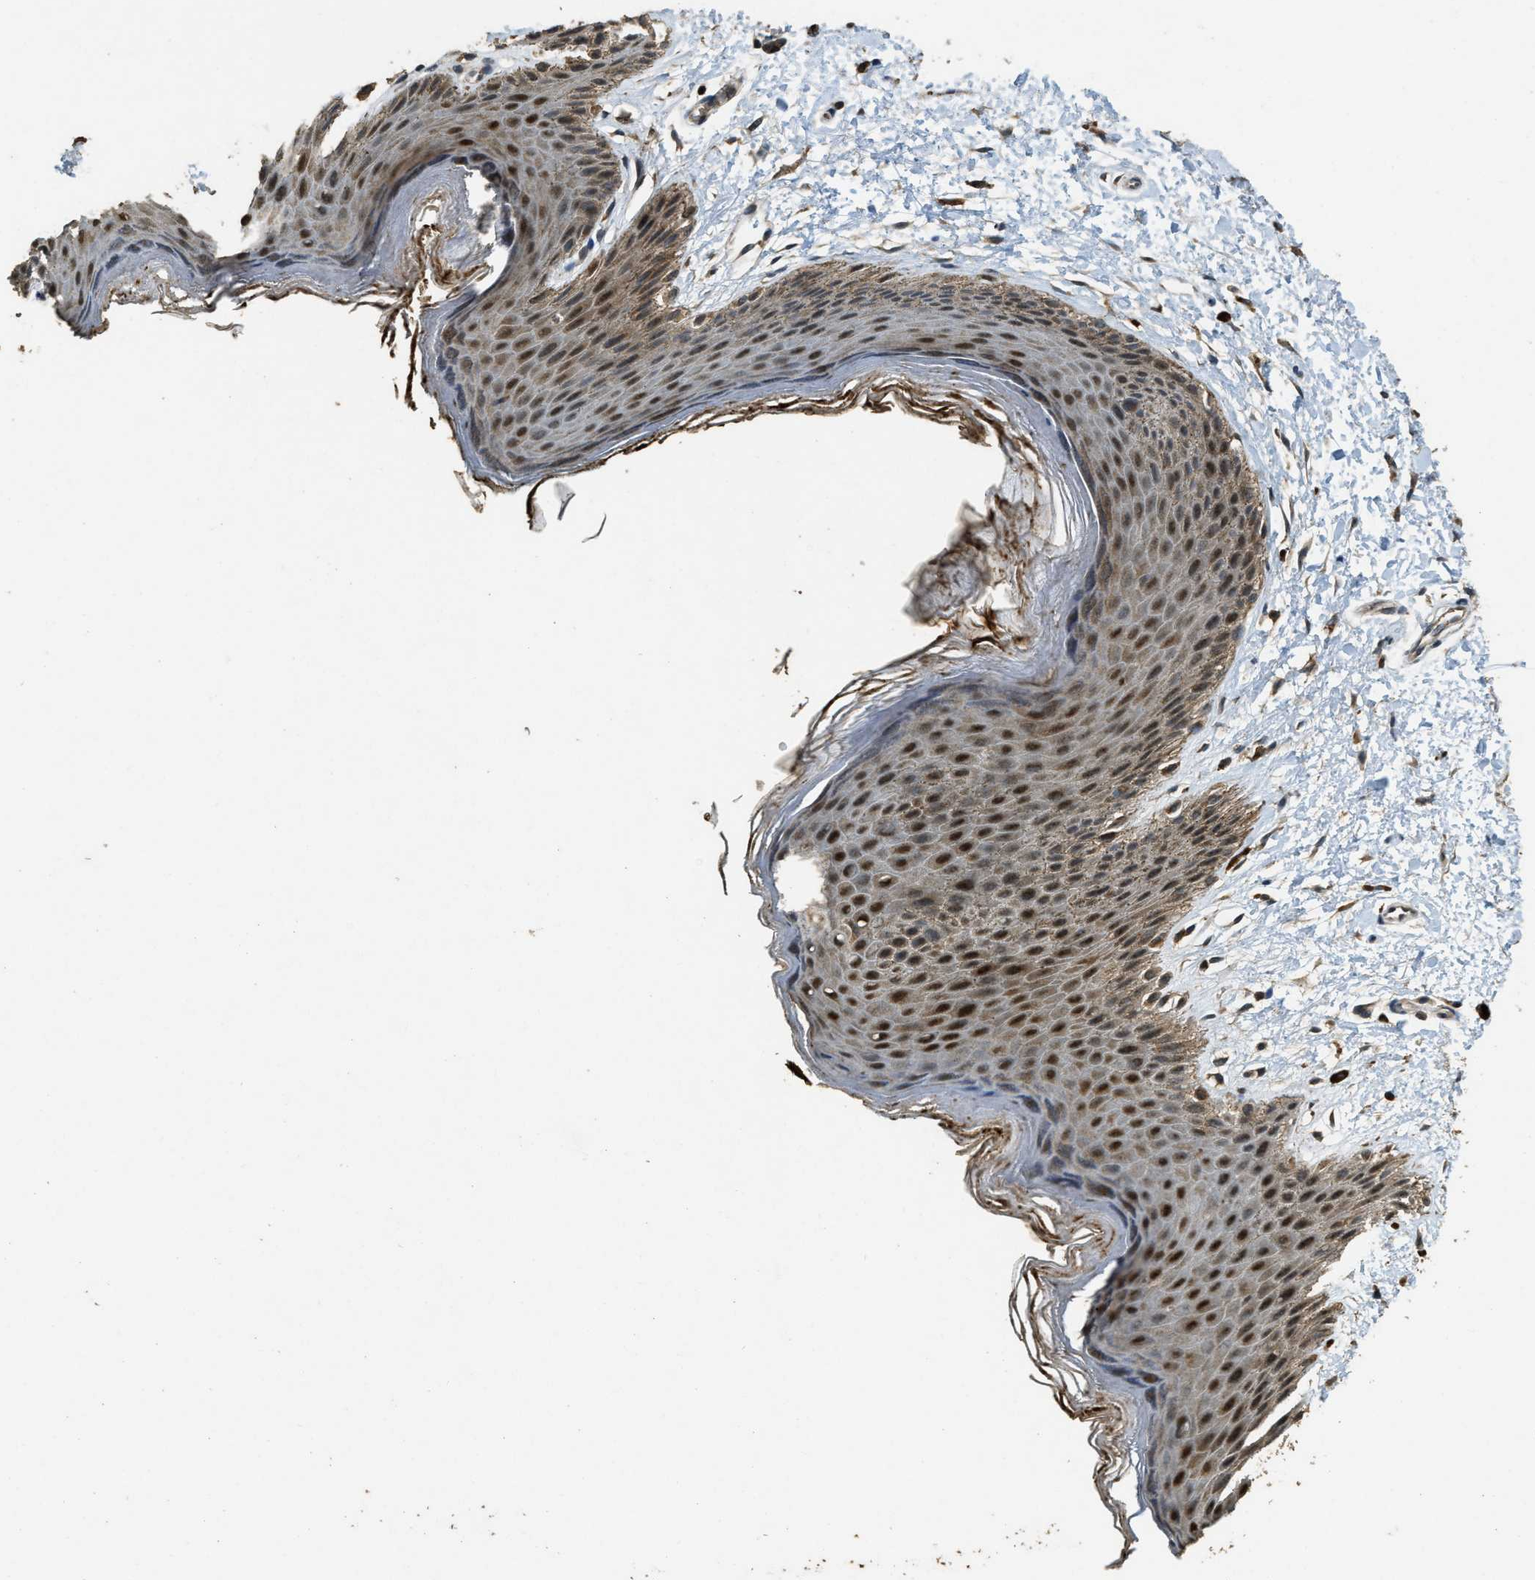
{"staining": {"intensity": "strong", "quantity": "25%-75%", "location": "cytoplasmic/membranous,nuclear"}, "tissue": "skin", "cell_type": "Epidermal cells", "image_type": "normal", "snomed": [{"axis": "morphology", "description": "Normal tissue, NOS"}, {"axis": "topography", "description": "Anal"}], "caption": "Epidermal cells show high levels of strong cytoplasmic/membranous,nuclear staining in about 25%-75% of cells in unremarkable human skin.", "gene": "RNF141", "patient": {"sex": "male", "age": 44}}